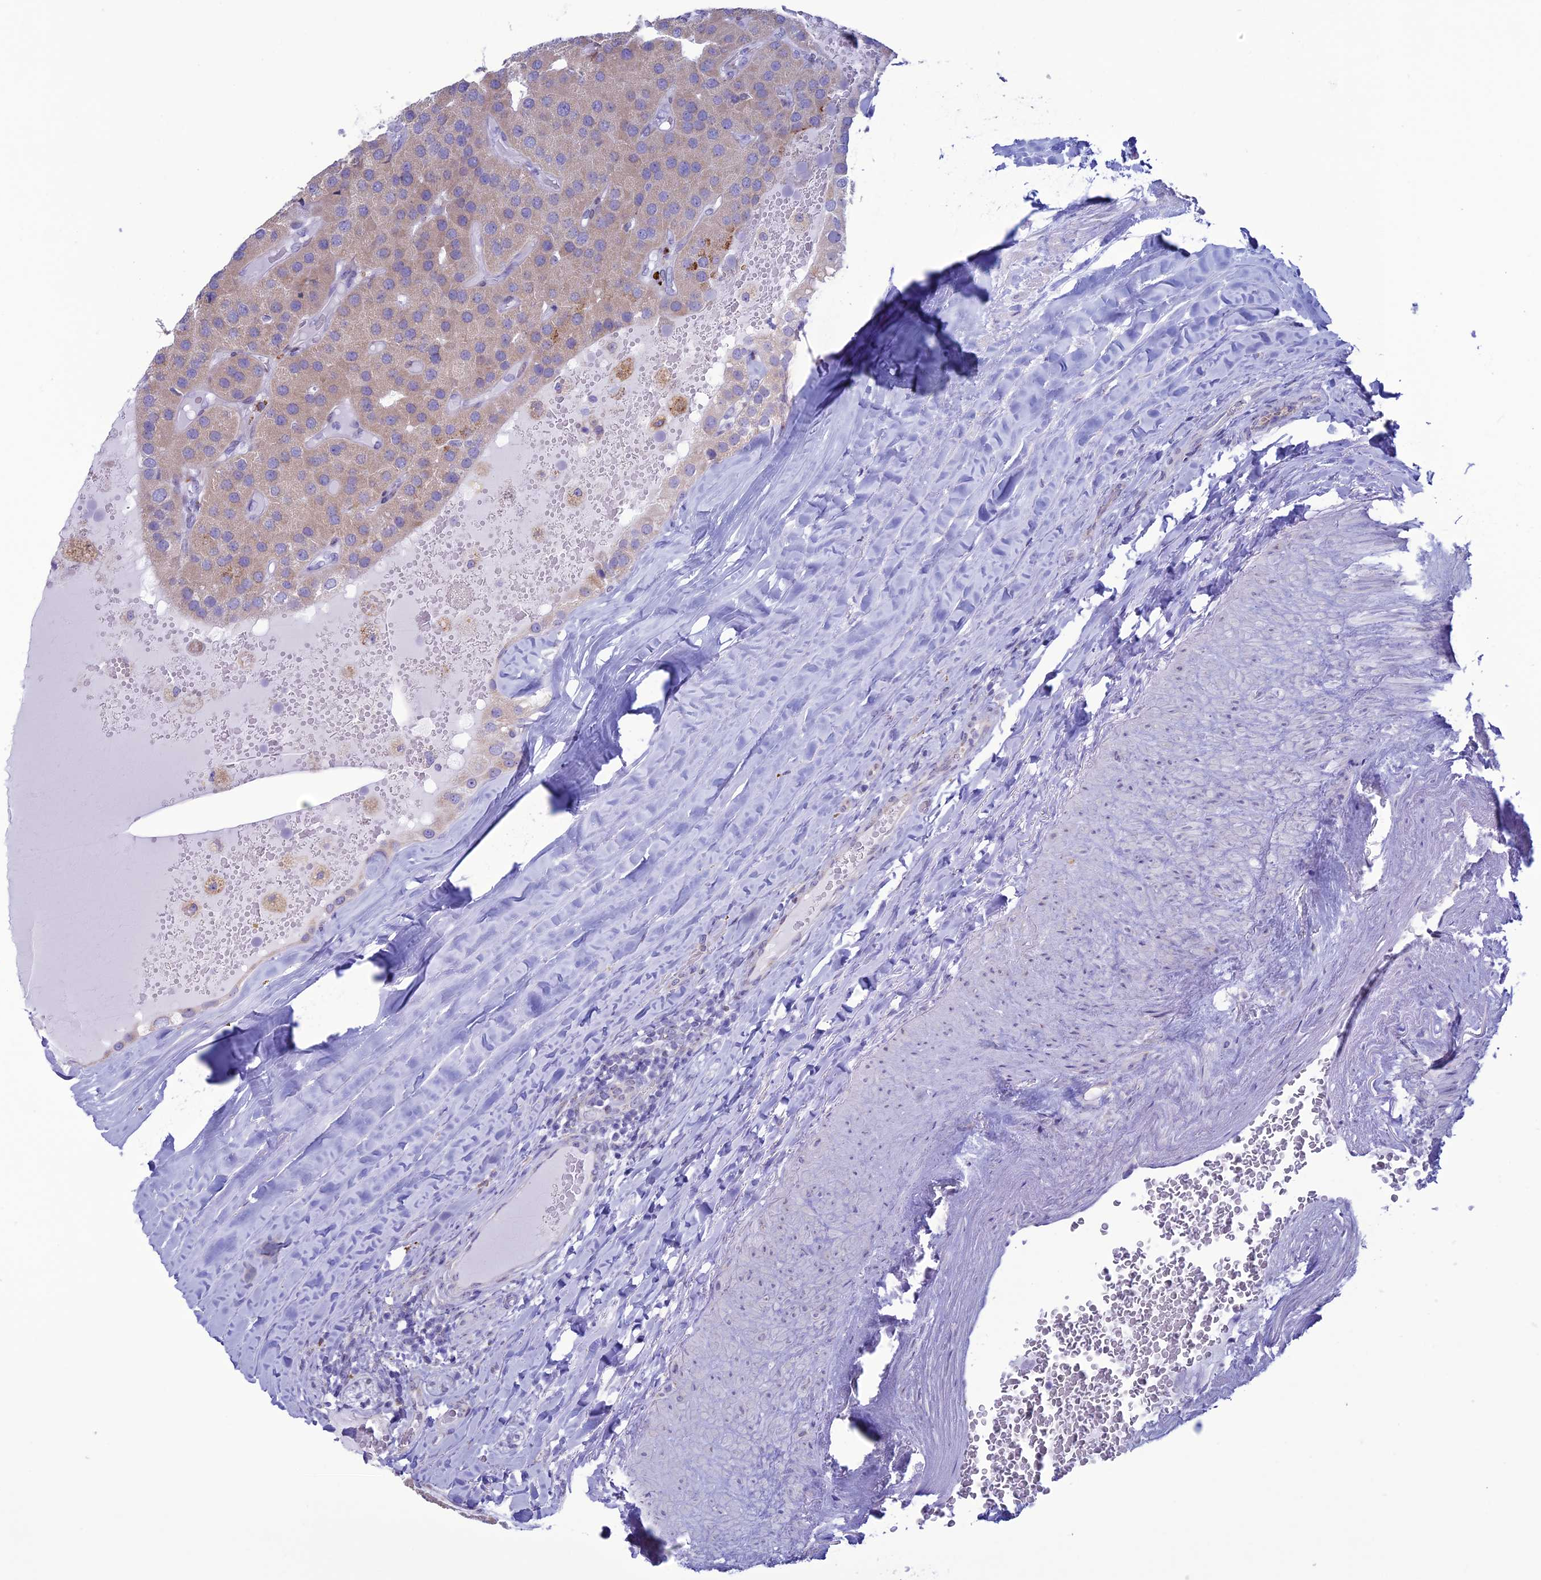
{"staining": {"intensity": "moderate", "quantity": "25%-75%", "location": "cytoplasmic/membranous"}, "tissue": "parathyroid gland", "cell_type": "Glandular cells", "image_type": "normal", "snomed": [{"axis": "morphology", "description": "Normal tissue, NOS"}, {"axis": "morphology", "description": "Adenoma, NOS"}, {"axis": "topography", "description": "Parathyroid gland"}], "caption": "This is a photomicrograph of IHC staining of benign parathyroid gland, which shows moderate staining in the cytoplasmic/membranous of glandular cells.", "gene": "CFAP210", "patient": {"sex": "female", "age": 86}}